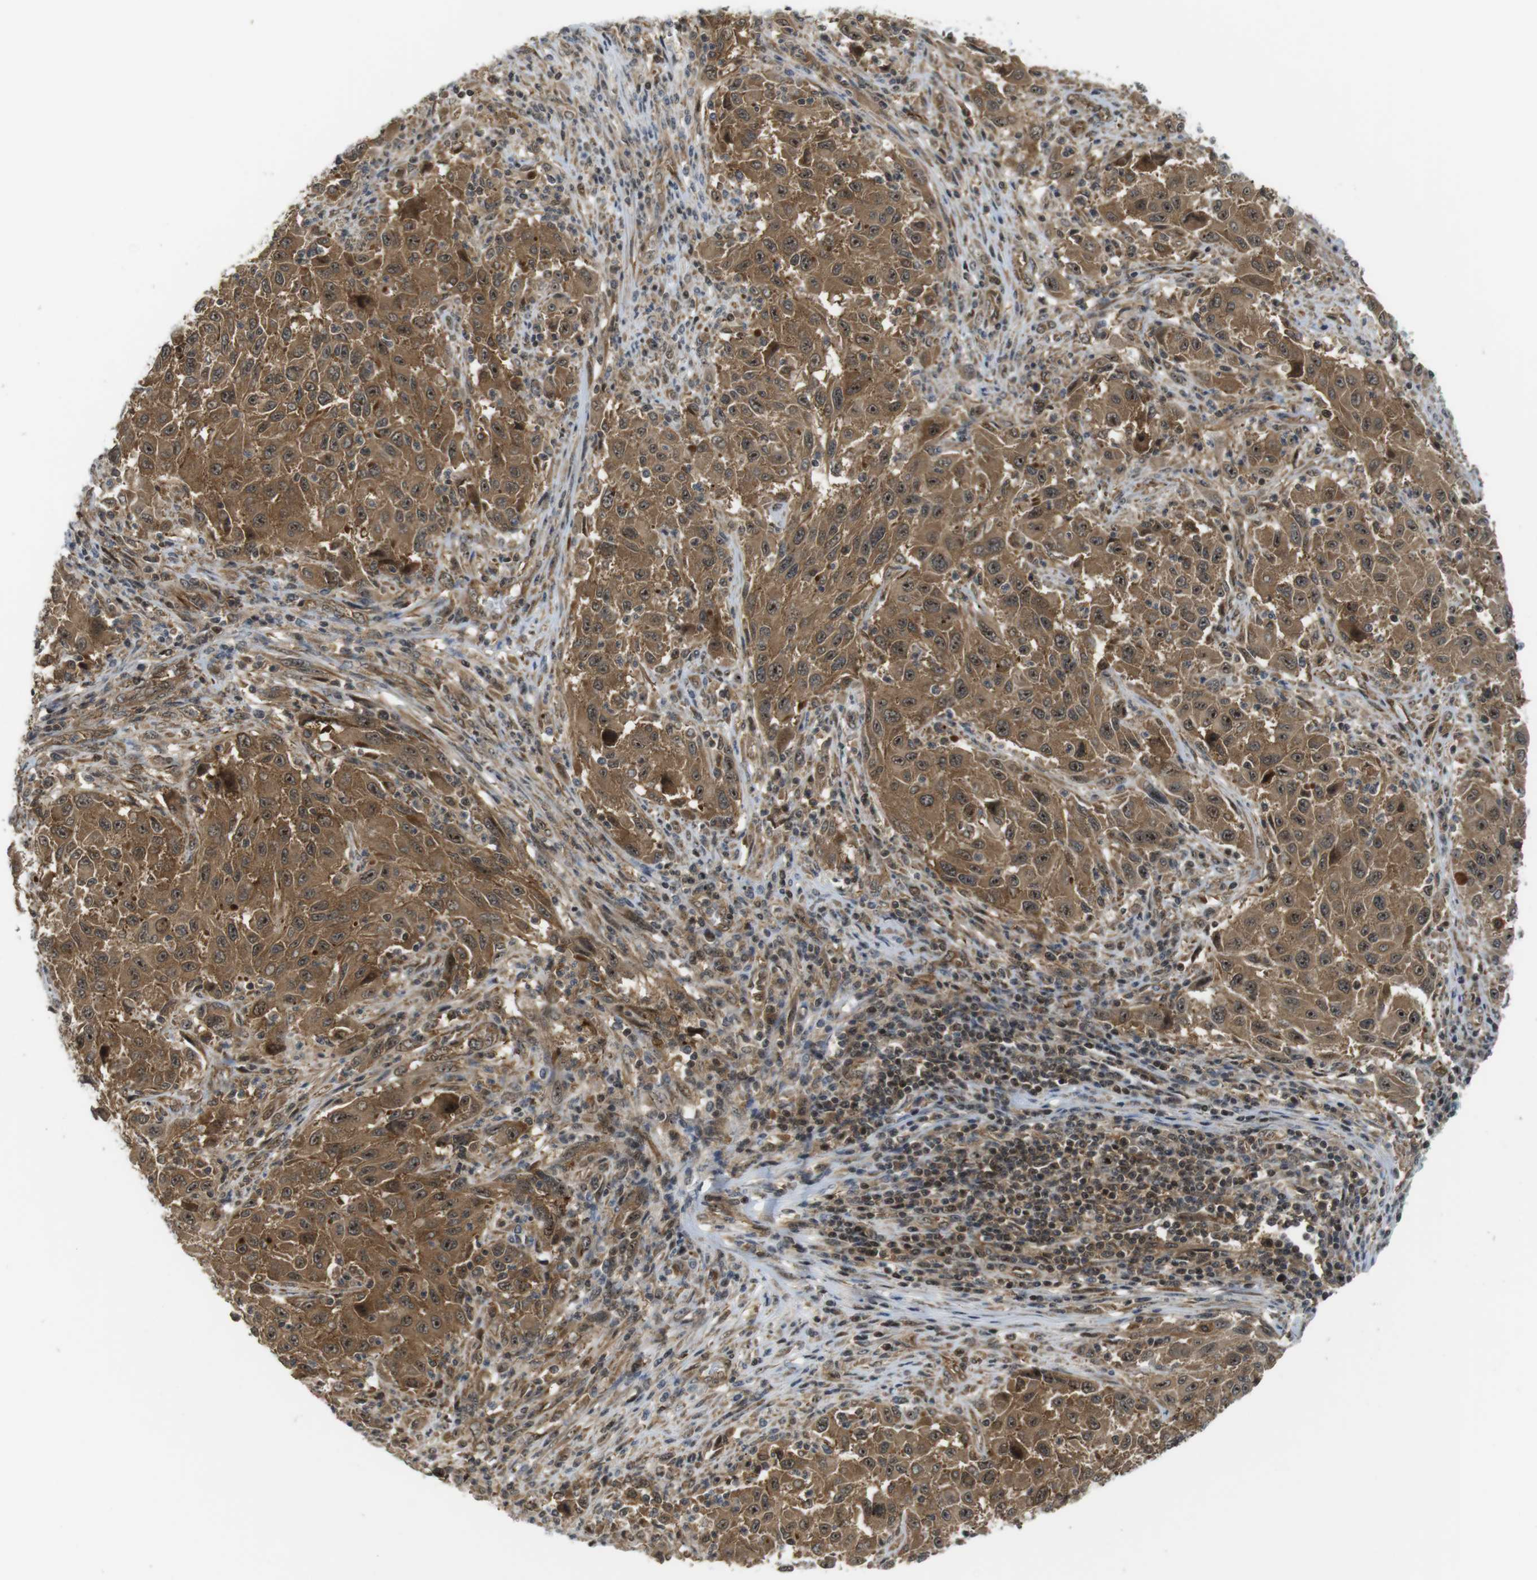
{"staining": {"intensity": "moderate", "quantity": ">75%", "location": "cytoplasmic/membranous,nuclear"}, "tissue": "melanoma", "cell_type": "Tumor cells", "image_type": "cancer", "snomed": [{"axis": "morphology", "description": "Malignant melanoma, Metastatic site"}, {"axis": "topography", "description": "Lymph node"}], "caption": "Melanoma stained with immunohistochemistry (IHC) demonstrates moderate cytoplasmic/membranous and nuclear expression in about >75% of tumor cells.", "gene": "CC2D1A", "patient": {"sex": "male", "age": 61}}